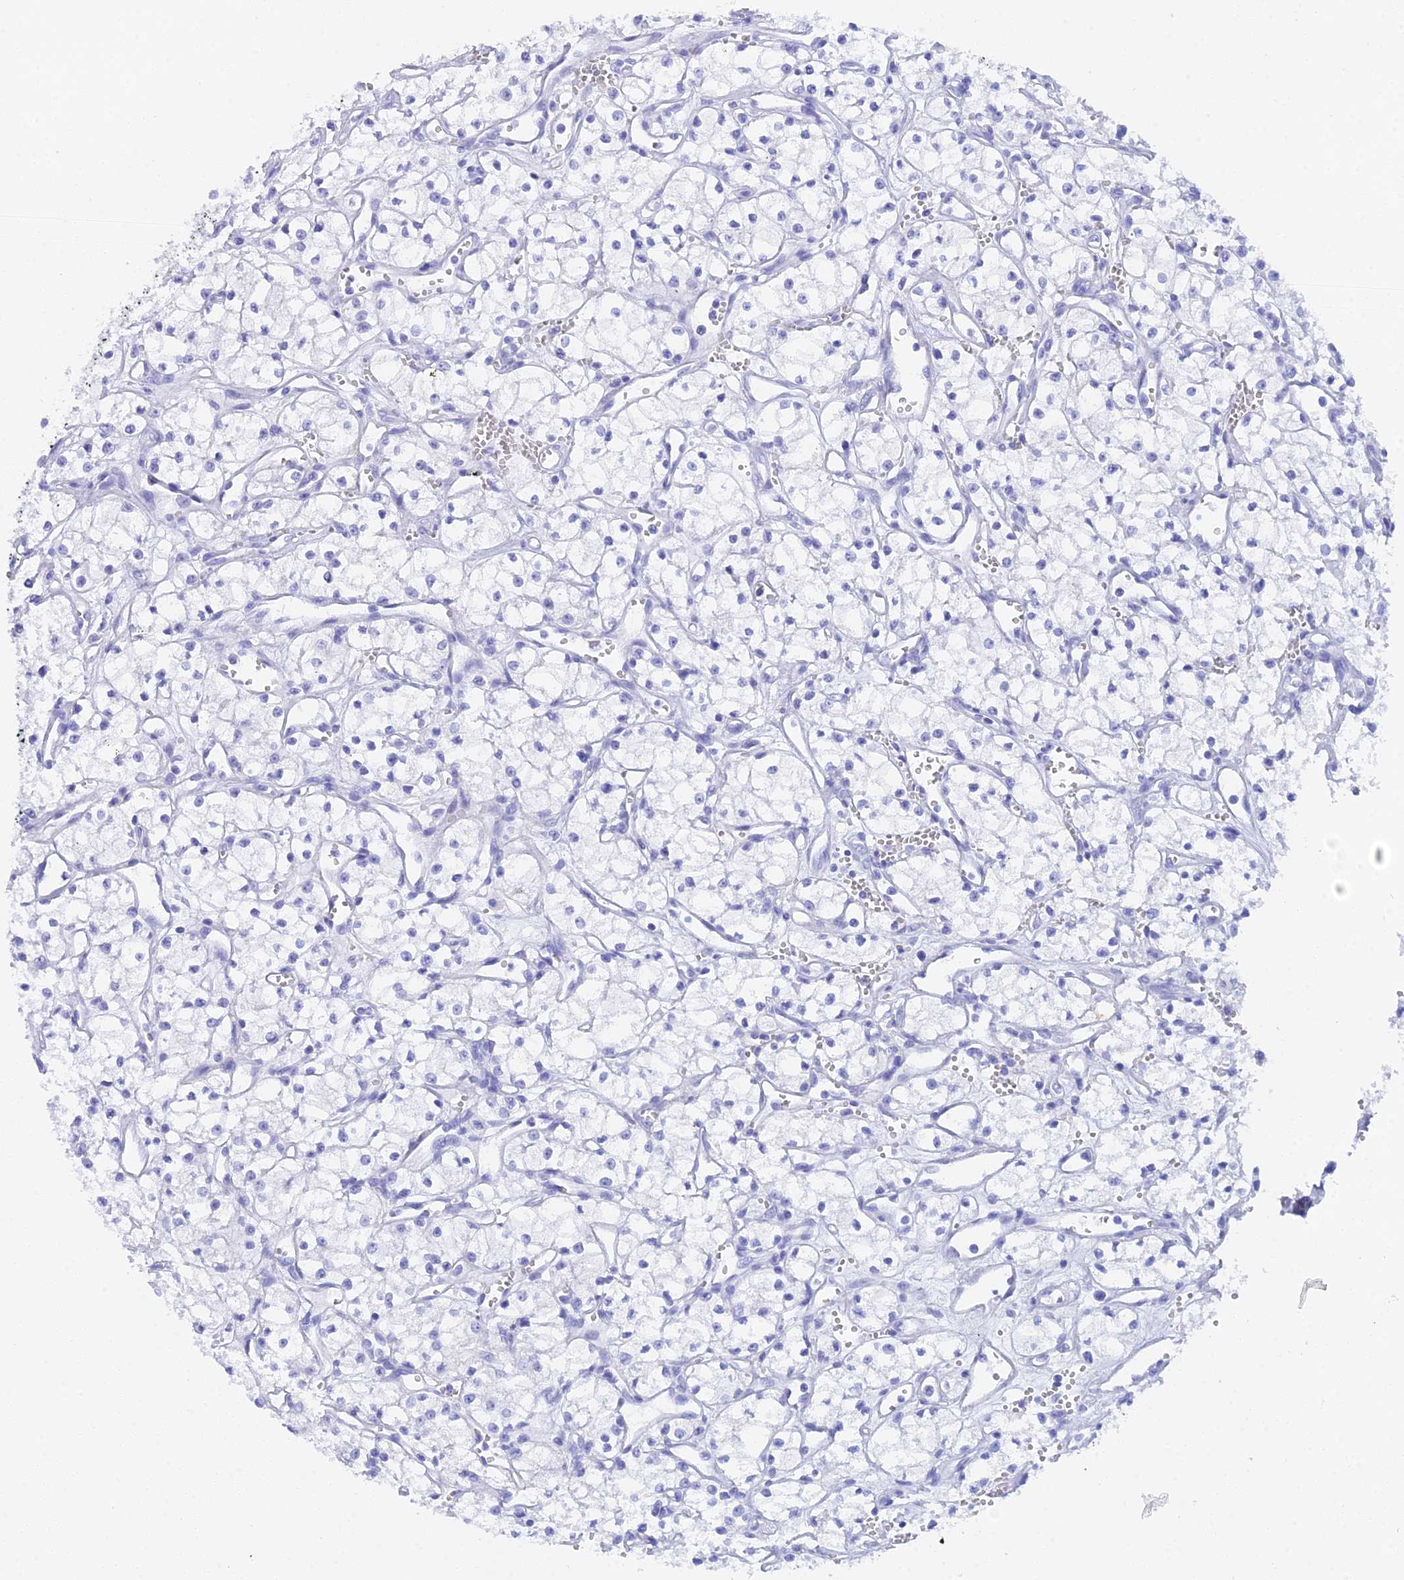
{"staining": {"intensity": "negative", "quantity": "none", "location": "none"}, "tissue": "renal cancer", "cell_type": "Tumor cells", "image_type": "cancer", "snomed": [{"axis": "morphology", "description": "Adenocarcinoma, NOS"}, {"axis": "topography", "description": "Kidney"}], "caption": "Immunohistochemistry photomicrograph of neoplastic tissue: adenocarcinoma (renal) stained with DAB shows no significant protein expression in tumor cells.", "gene": "REG1A", "patient": {"sex": "male", "age": 59}}